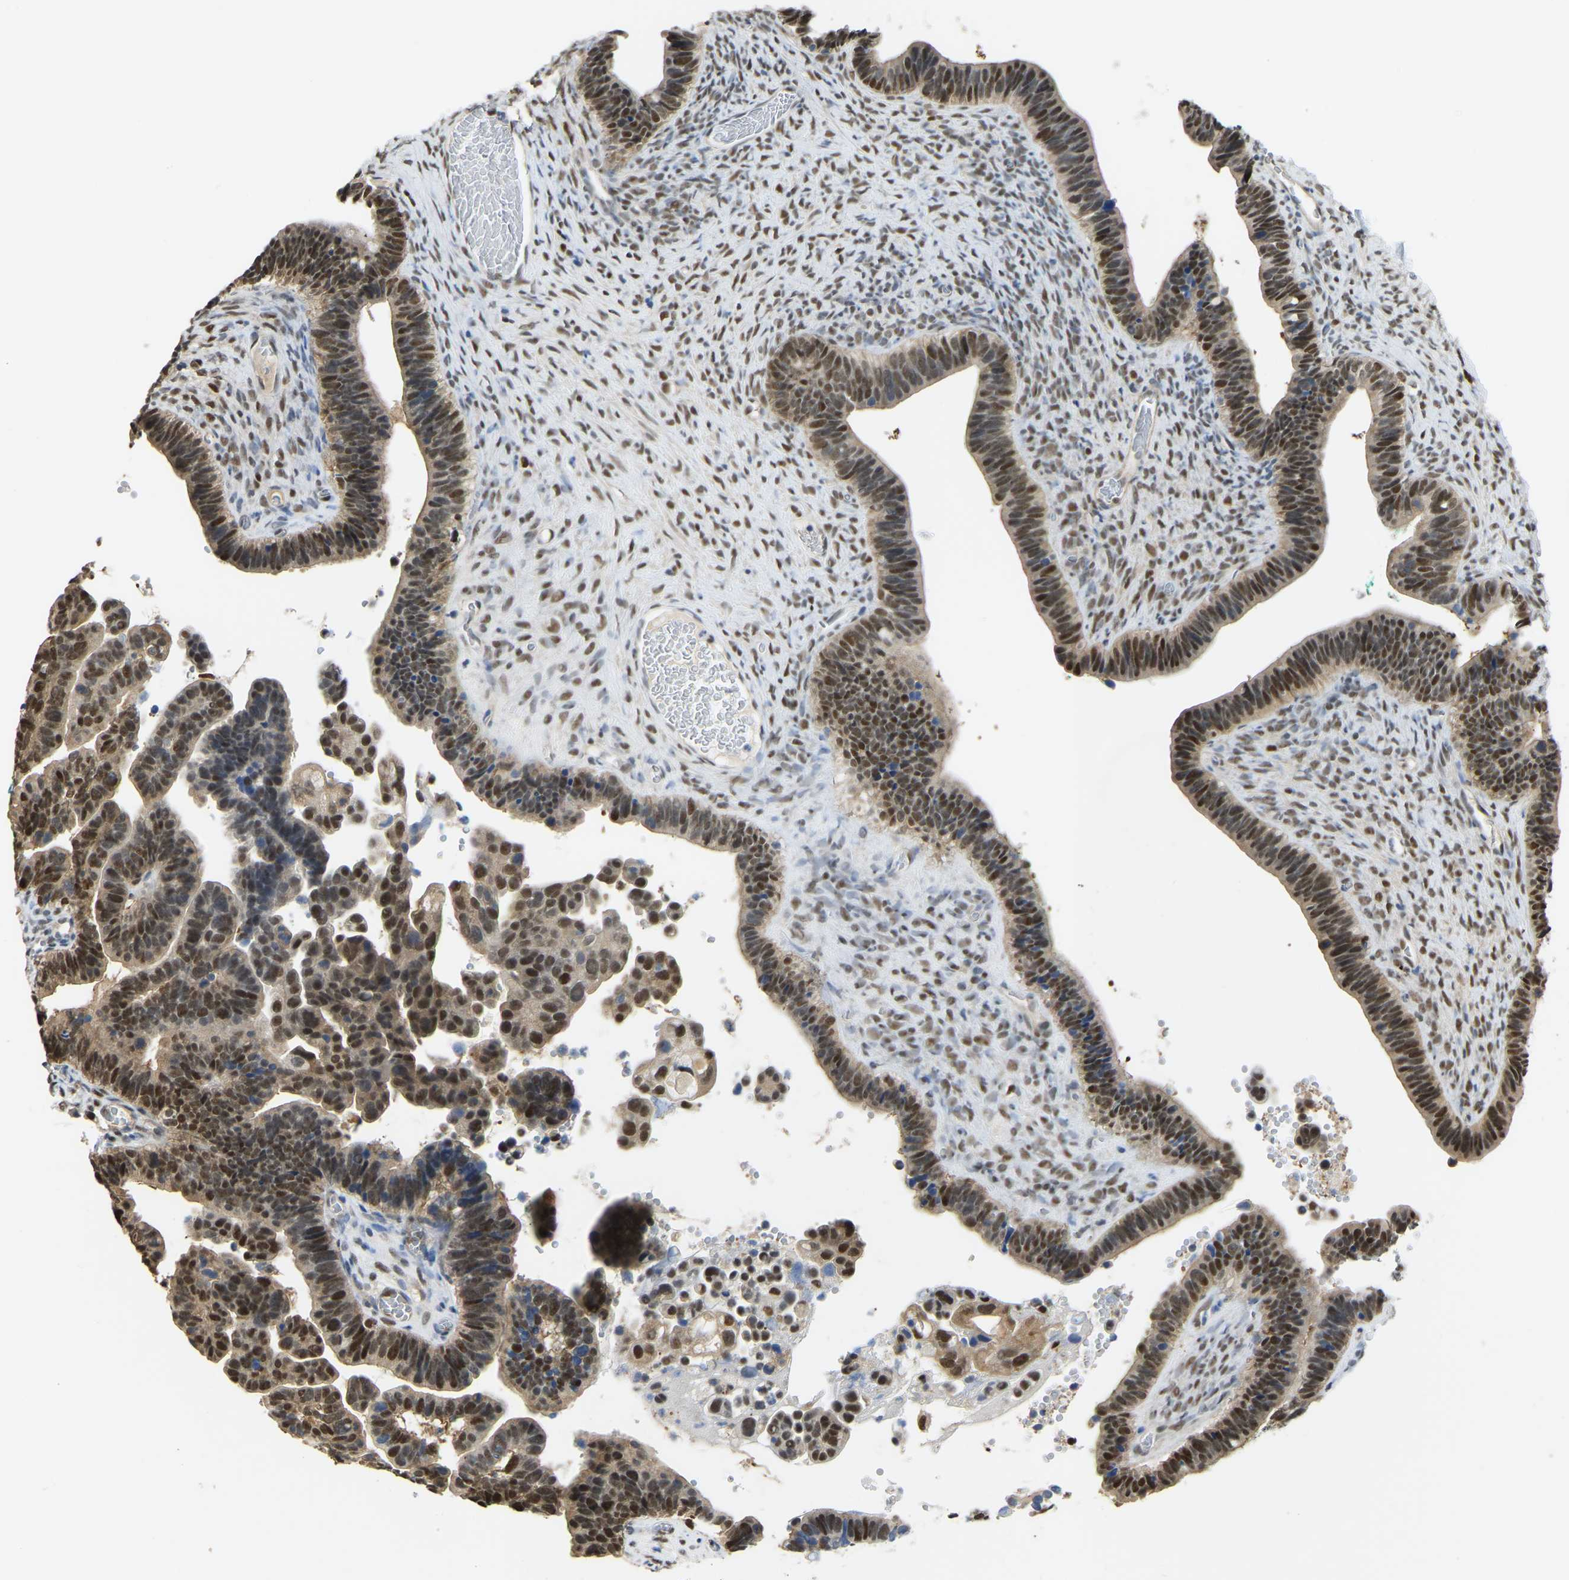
{"staining": {"intensity": "moderate", "quantity": ">75%", "location": "cytoplasmic/membranous,nuclear"}, "tissue": "ovarian cancer", "cell_type": "Tumor cells", "image_type": "cancer", "snomed": [{"axis": "morphology", "description": "Cystadenocarcinoma, serous, NOS"}, {"axis": "topography", "description": "Ovary"}], "caption": "The image exhibits a brown stain indicating the presence of a protein in the cytoplasmic/membranous and nuclear of tumor cells in ovarian serous cystadenocarcinoma.", "gene": "KLRG2", "patient": {"sex": "female", "age": 56}}